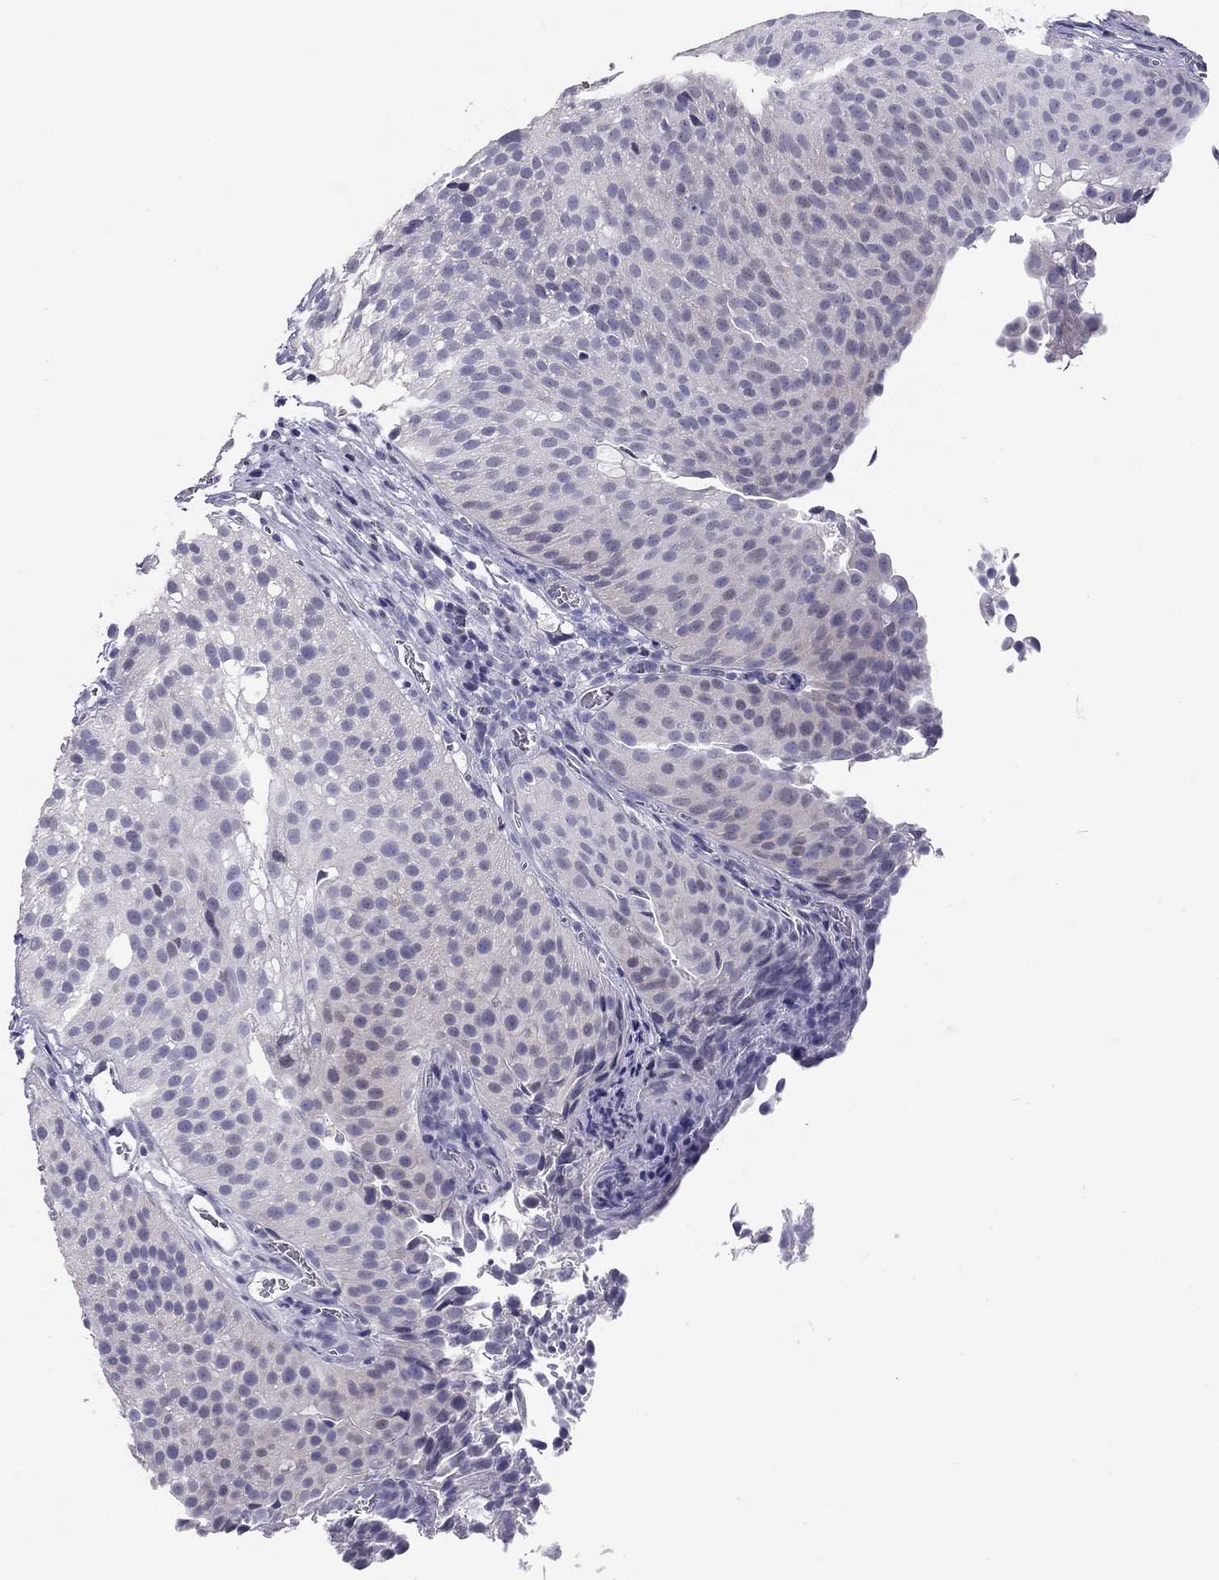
{"staining": {"intensity": "negative", "quantity": "none", "location": "none"}, "tissue": "urothelial cancer", "cell_type": "Tumor cells", "image_type": "cancer", "snomed": [{"axis": "morphology", "description": "Urothelial carcinoma, Low grade"}, {"axis": "topography", "description": "Urinary bladder"}], "caption": "This is a histopathology image of immunohistochemistry (IHC) staining of low-grade urothelial carcinoma, which shows no staining in tumor cells.", "gene": "IL17REL", "patient": {"sex": "male", "age": 80}}